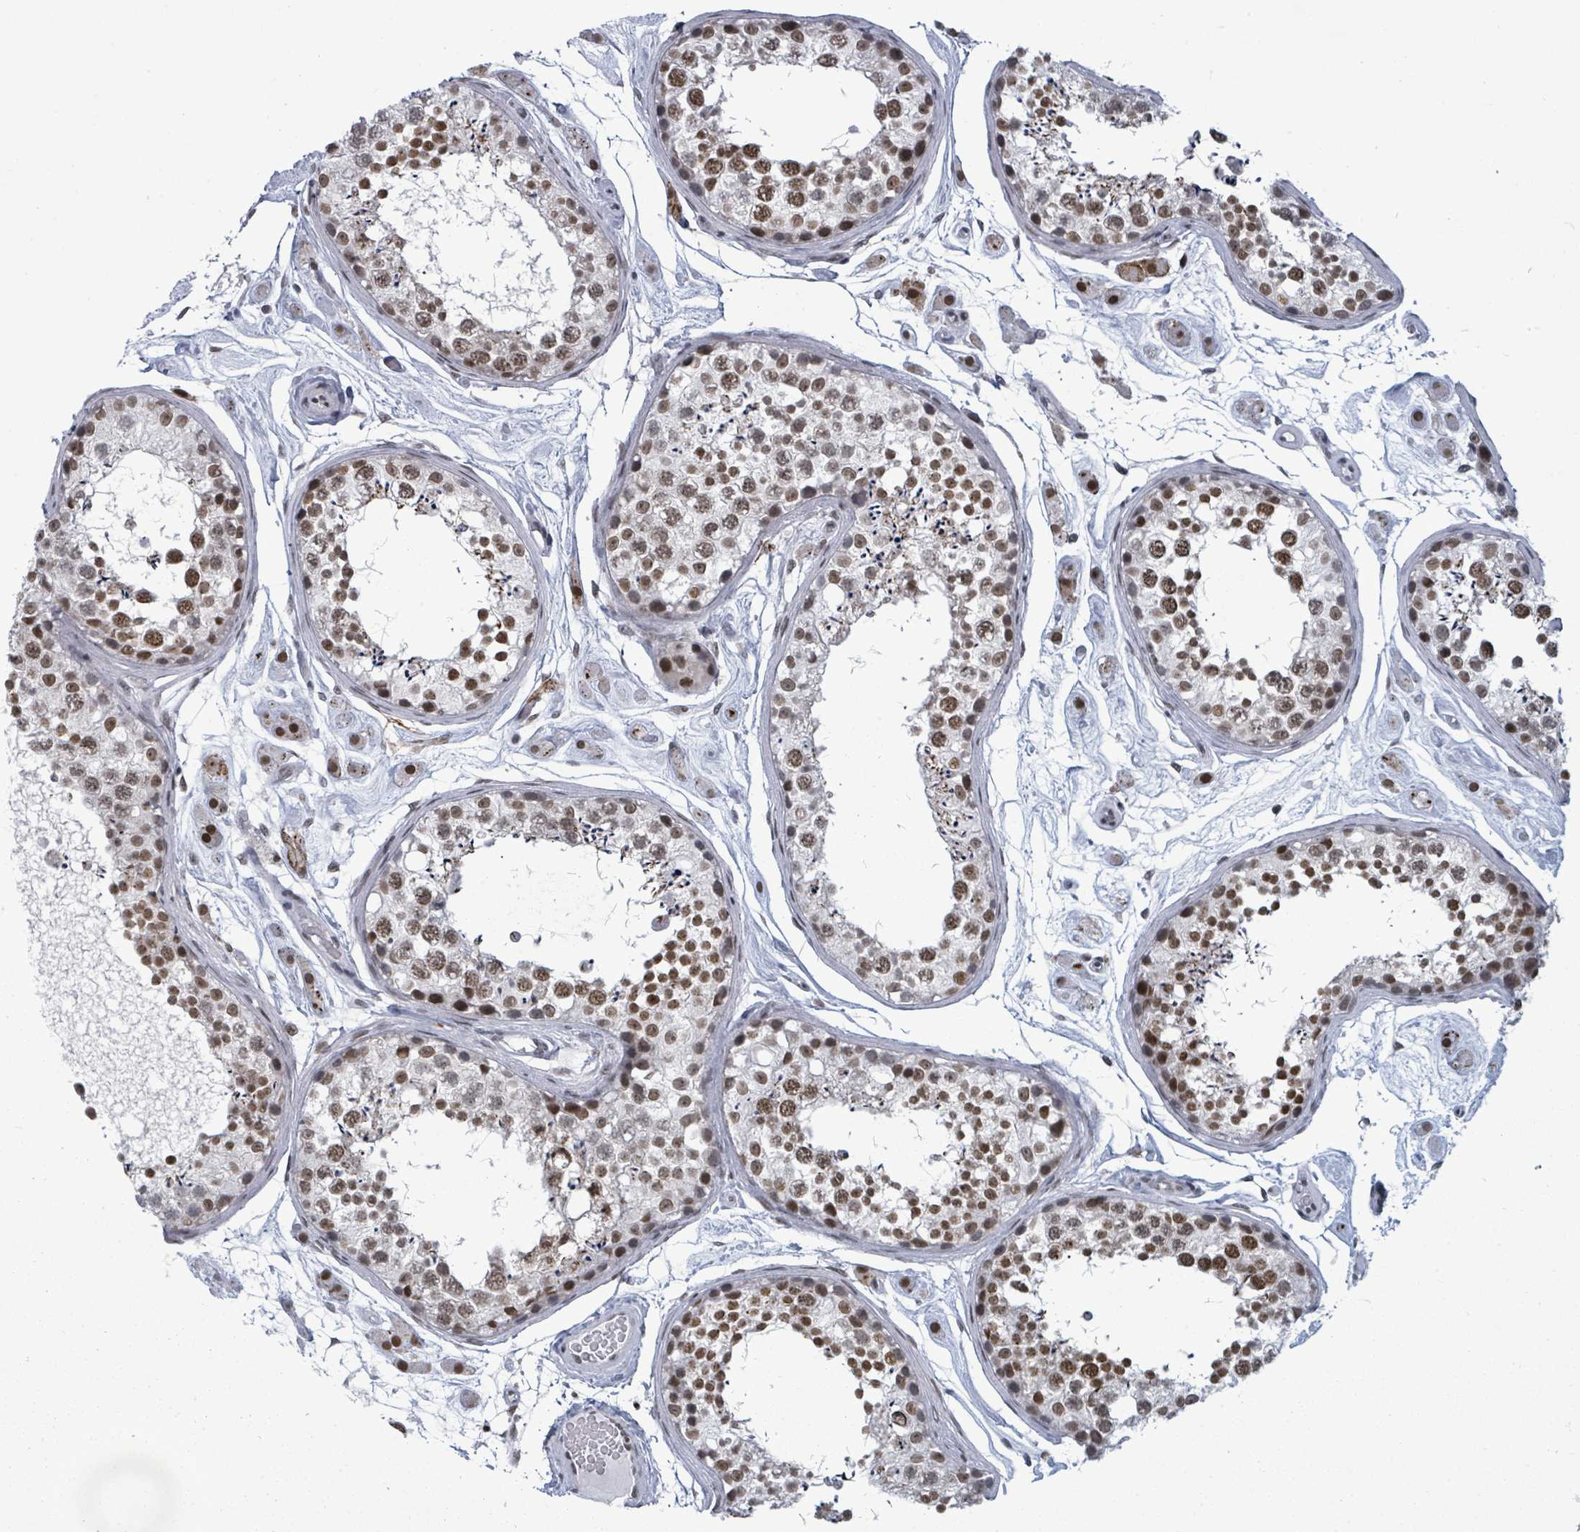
{"staining": {"intensity": "strong", "quantity": "25%-75%", "location": "nuclear"}, "tissue": "testis", "cell_type": "Cells in seminiferous ducts", "image_type": "normal", "snomed": [{"axis": "morphology", "description": "Normal tissue, NOS"}, {"axis": "topography", "description": "Testis"}], "caption": "Immunohistochemistry image of unremarkable testis: testis stained using immunohistochemistry (IHC) exhibits high levels of strong protein expression localized specifically in the nuclear of cells in seminiferous ducts, appearing as a nuclear brown color.", "gene": "BIVM", "patient": {"sex": "male", "age": 25}}